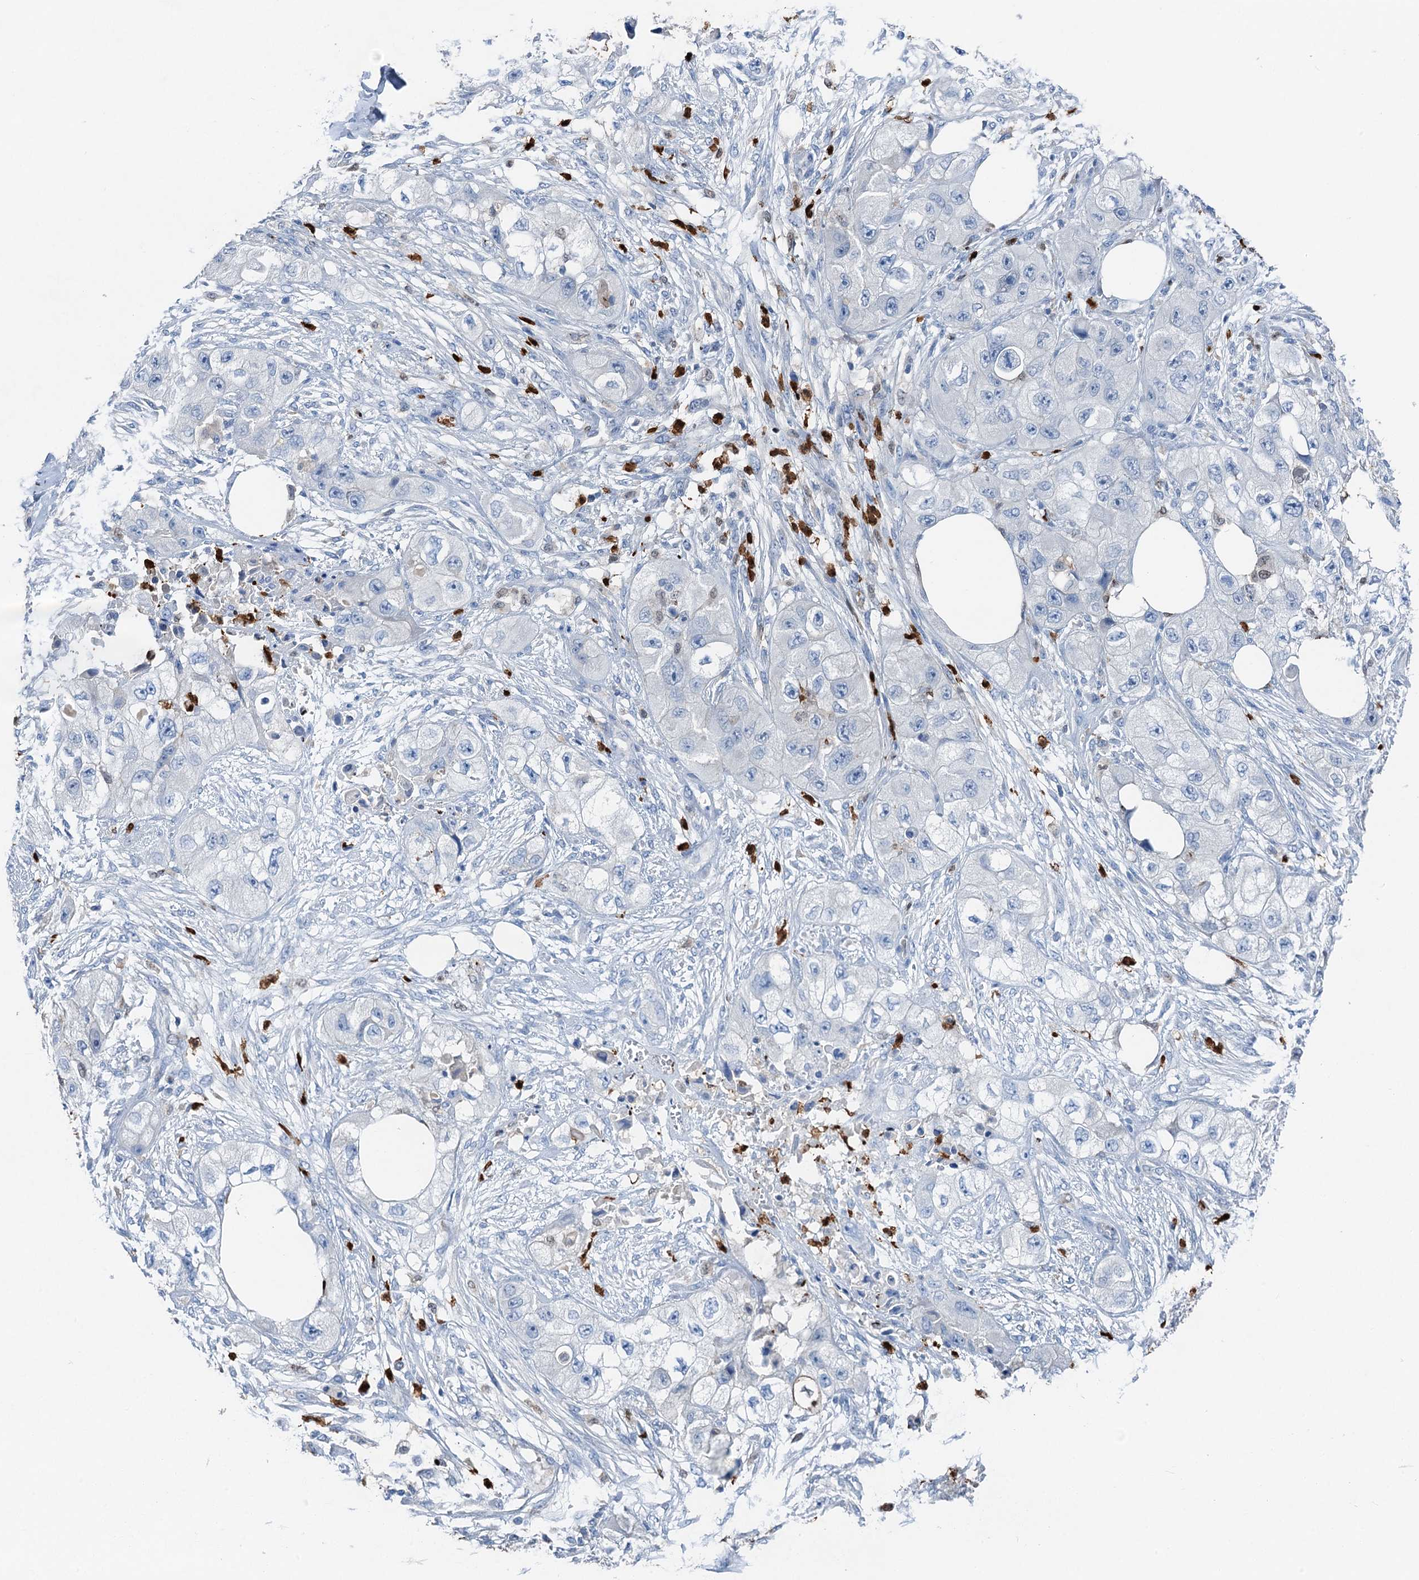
{"staining": {"intensity": "negative", "quantity": "none", "location": "none"}, "tissue": "skin cancer", "cell_type": "Tumor cells", "image_type": "cancer", "snomed": [{"axis": "morphology", "description": "Squamous cell carcinoma, NOS"}, {"axis": "topography", "description": "Skin"}, {"axis": "topography", "description": "Subcutis"}], "caption": "Skin cancer (squamous cell carcinoma) was stained to show a protein in brown. There is no significant staining in tumor cells.", "gene": "OTOA", "patient": {"sex": "male", "age": 73}}